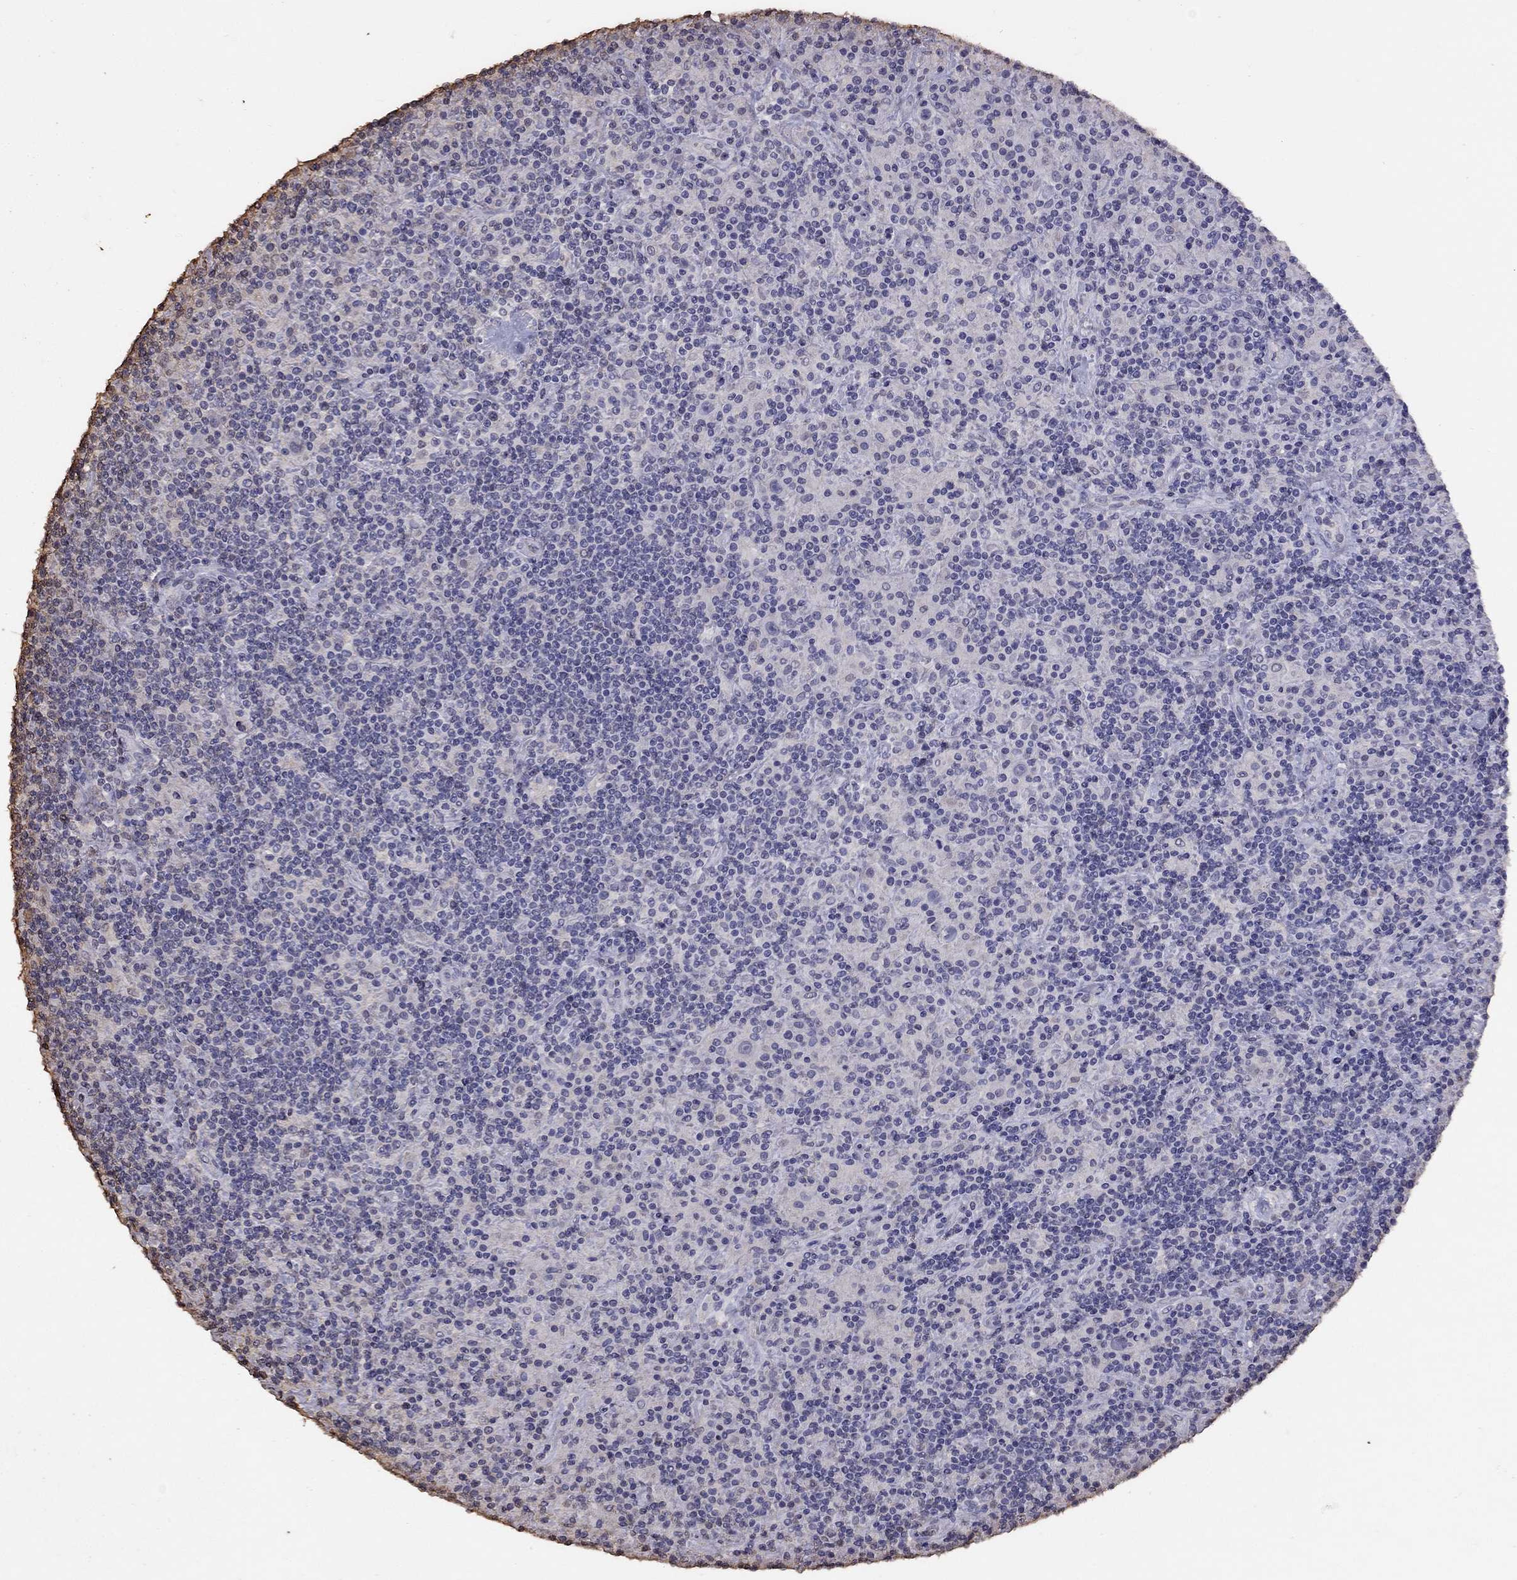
{"staining": {"intensity": "negative", "quantity": "none", "location": "none"}, "tissue": "lymphoma", "cell_type": "Tumor cells", "image_type": "cancer", "snomed": [{"axis": "morphology", "description": "Hodgkin's disease, NOS"}, {"axis": "topography", "description": "Lymph node"}], "caption": "Image shows no protein positivity in tumor cells of Hodgkin's disease tissue. (Stains: DAB immunohistochemistry (IHC) with hematoxylin counter stain, Microscopy: brightfield microscopy at high magnification).", "gene": "SUN3", "patient": {"sex": "male", "age": 70}}